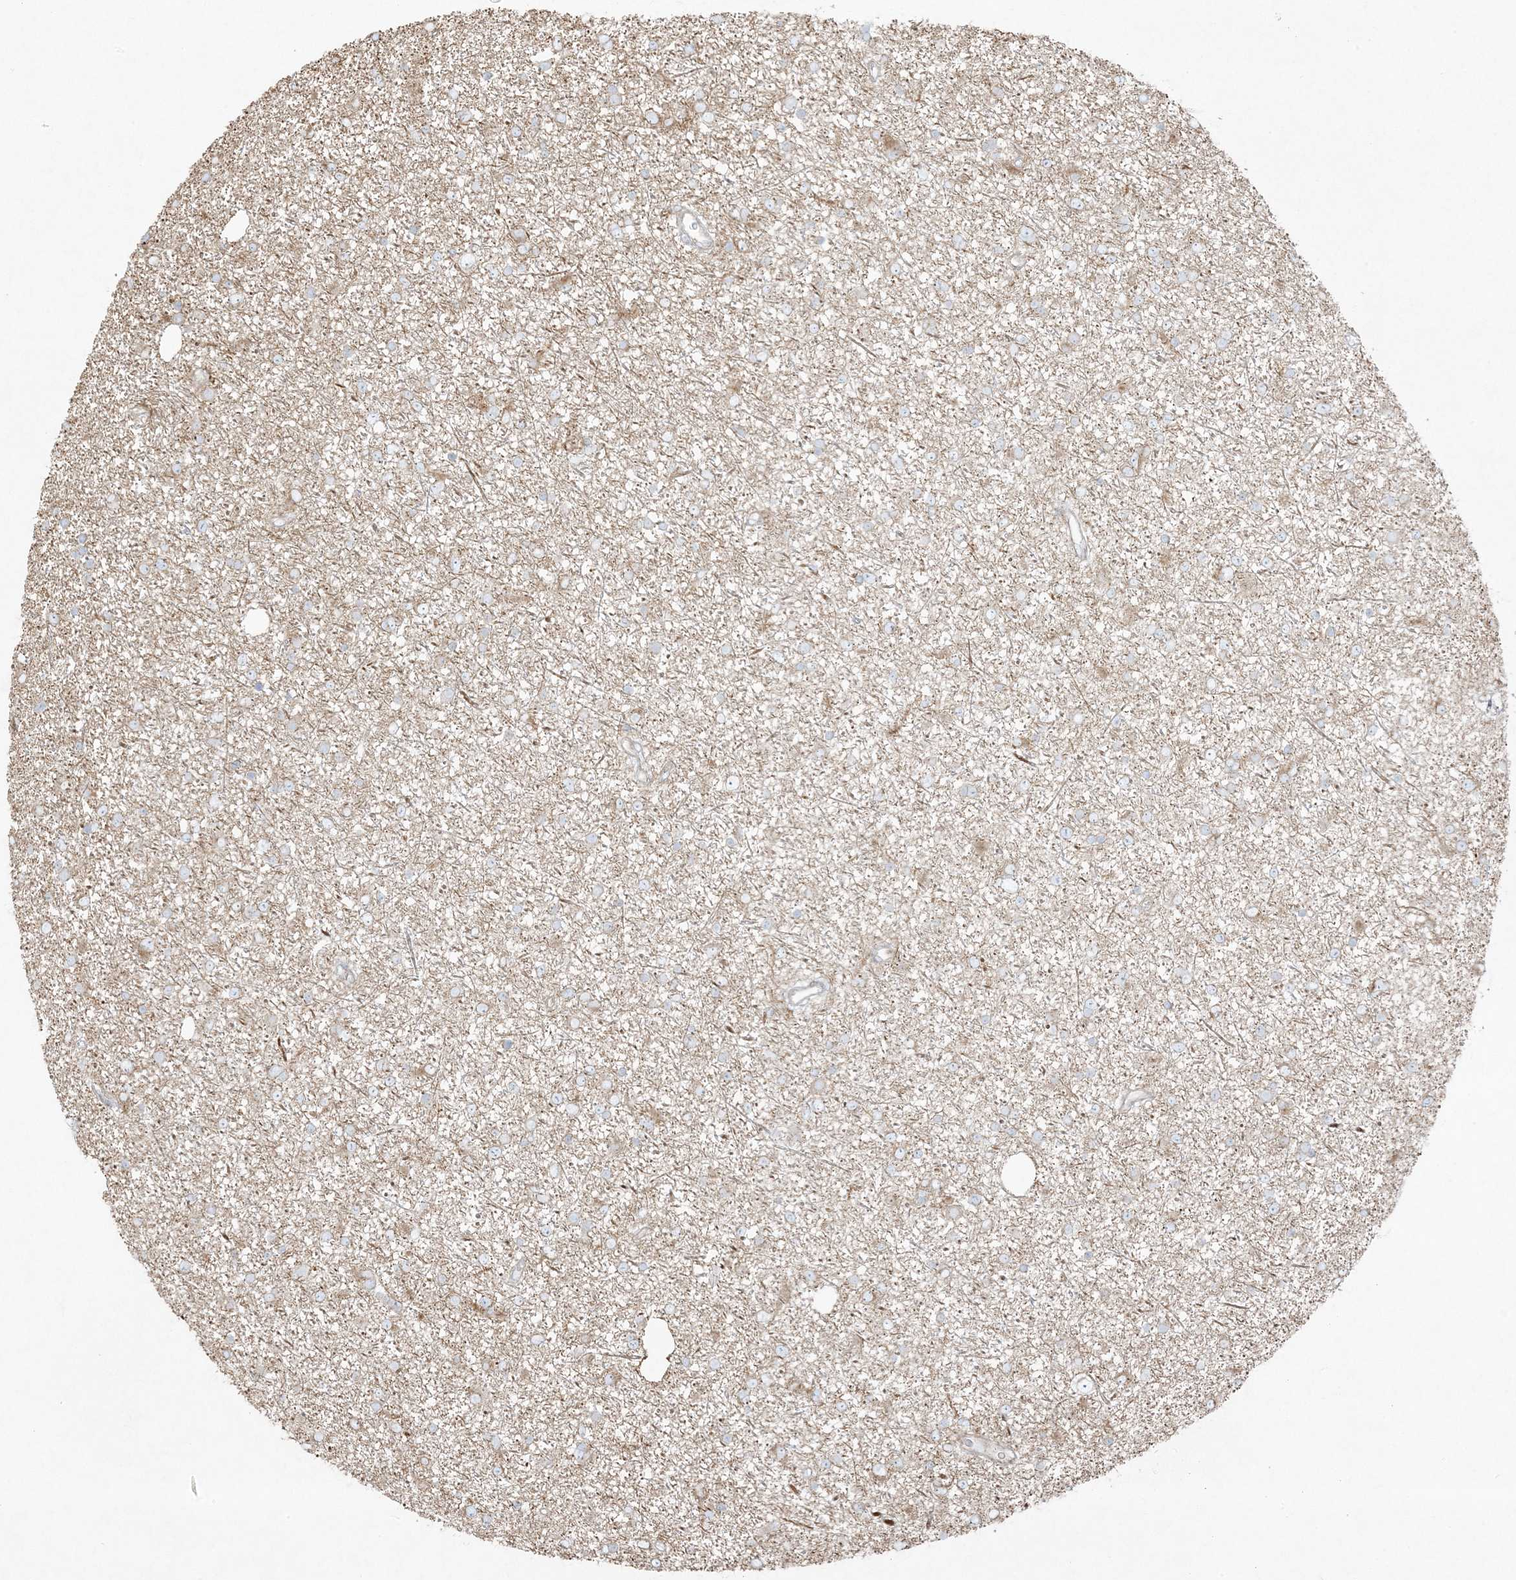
{"staining": {"intensity": "weak", "quantity": "25%-75%", "location": "cytoplasmic/membranous"}, "tissue": "glioma", "cell_type": "Tumor cells", "image_type": "cancer", "snomed": [{"axis": "morphology", "description": "Glioma, malignant, Low grade"}, {"axis": "topography", "description": "Cerebral cortex"}], "caption": "A high-resolution photomicrograph shows immunohistochemistry (IHC) staining of low-grade glioma (malignant), which reveals weak cytoplasmic/membranous staining in approximately 25%-75% of tumor cells.", "gene": "PIK3R4", "patient": {"sex": "female", "age": 39}}